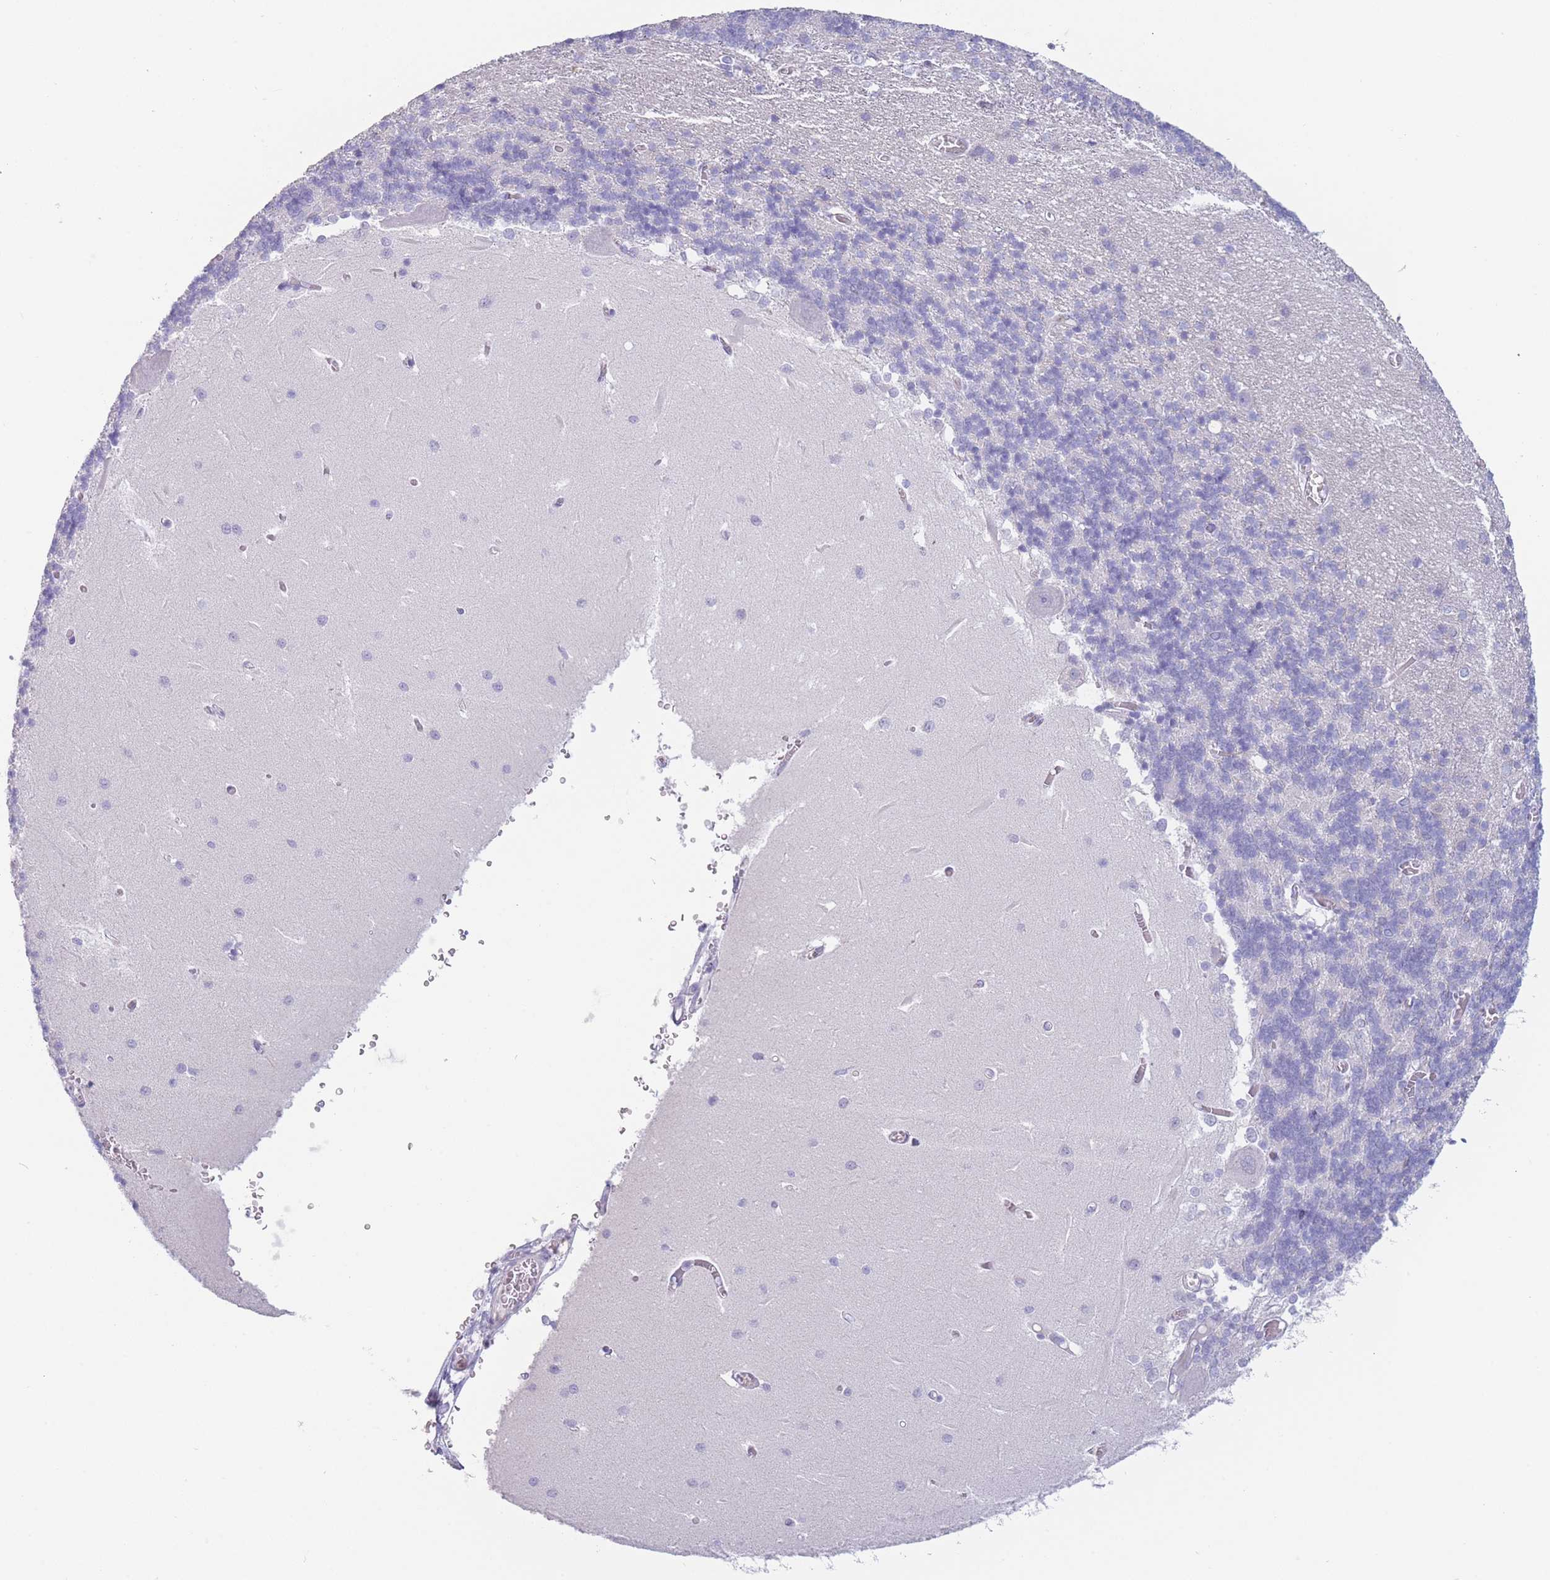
{"staining": {"intensity": "negative", "quantity": "none", "location": "none"}, "tissue": "cerebellum", "cell_type": "Cells in granular layer", "image_type": "normal", "snomed": [{"axis": "morphology", "description": "Normal tissue, NOS"}, {"axis": "topography", "description": "Cerebellum"}], "caption": "This is a histopathology image of immunohistochemistry (IHC) staining of benign cerebellum, which shows no expression in cells in granular layer.", "gene": "ZNF627", "patient": {"sex": "male", "age": 37}}